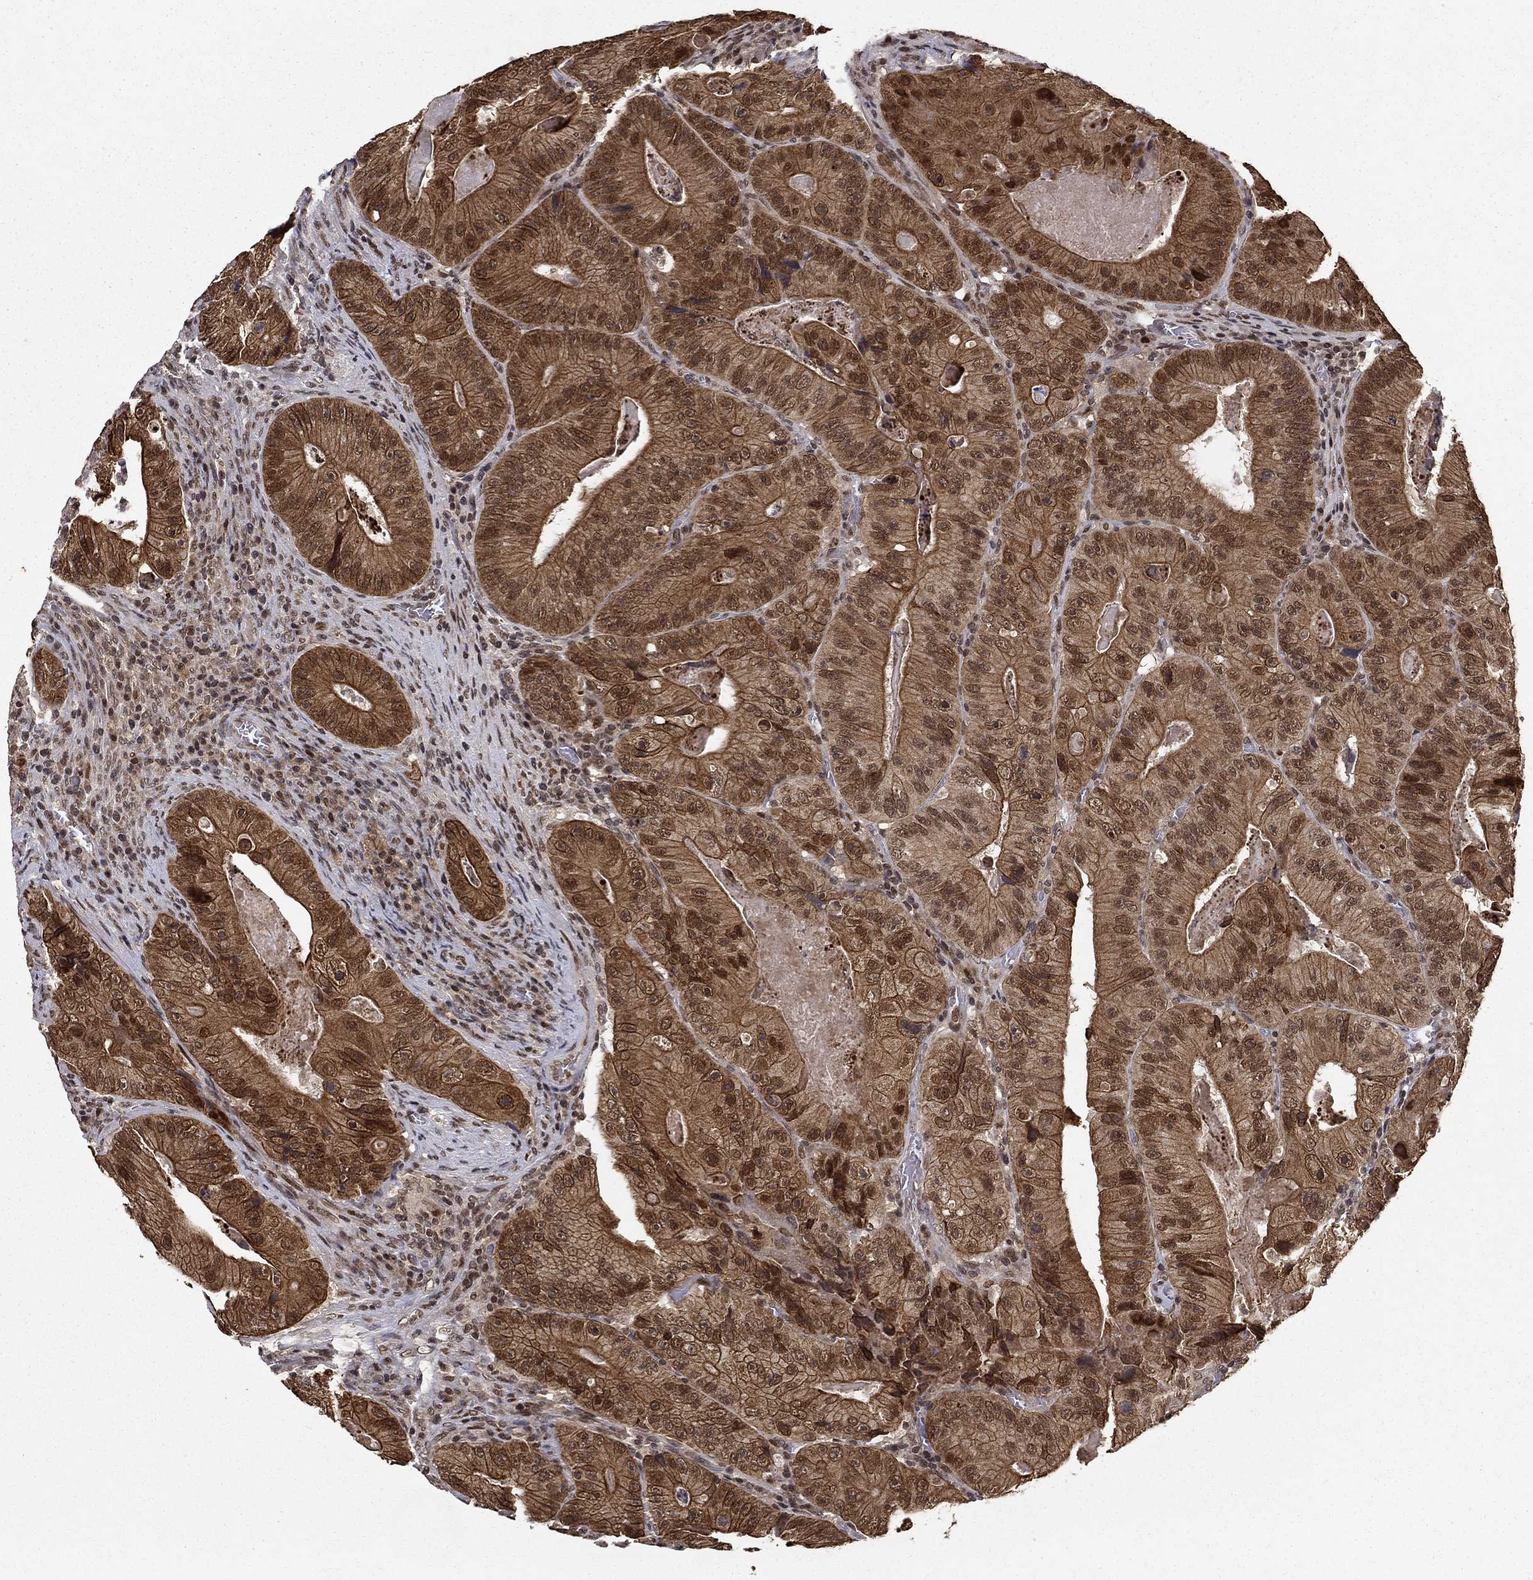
{"staining": {"intensity": "moderate", "quantity": ">75%", "location": "cytoplasmic/membranous"}, "tissue": "colorectal cancer", "cell_type": "Tumor cells", "image_type": "cancer", "snomed": [{"axis": "morphology", "description": "Adenocarcinoma, NOS"}, {"axis": "topography", "description": "Colon"}], "caption": "Adenocarcinoma (colorectal) tissue reveals moderate cytoplasmic/membranous expression in approximately >75% of tumor cells, visualized by immunohistochemistry.", "gene": "CDCA7L", "patient": {"sex": "female", "age": 86}}